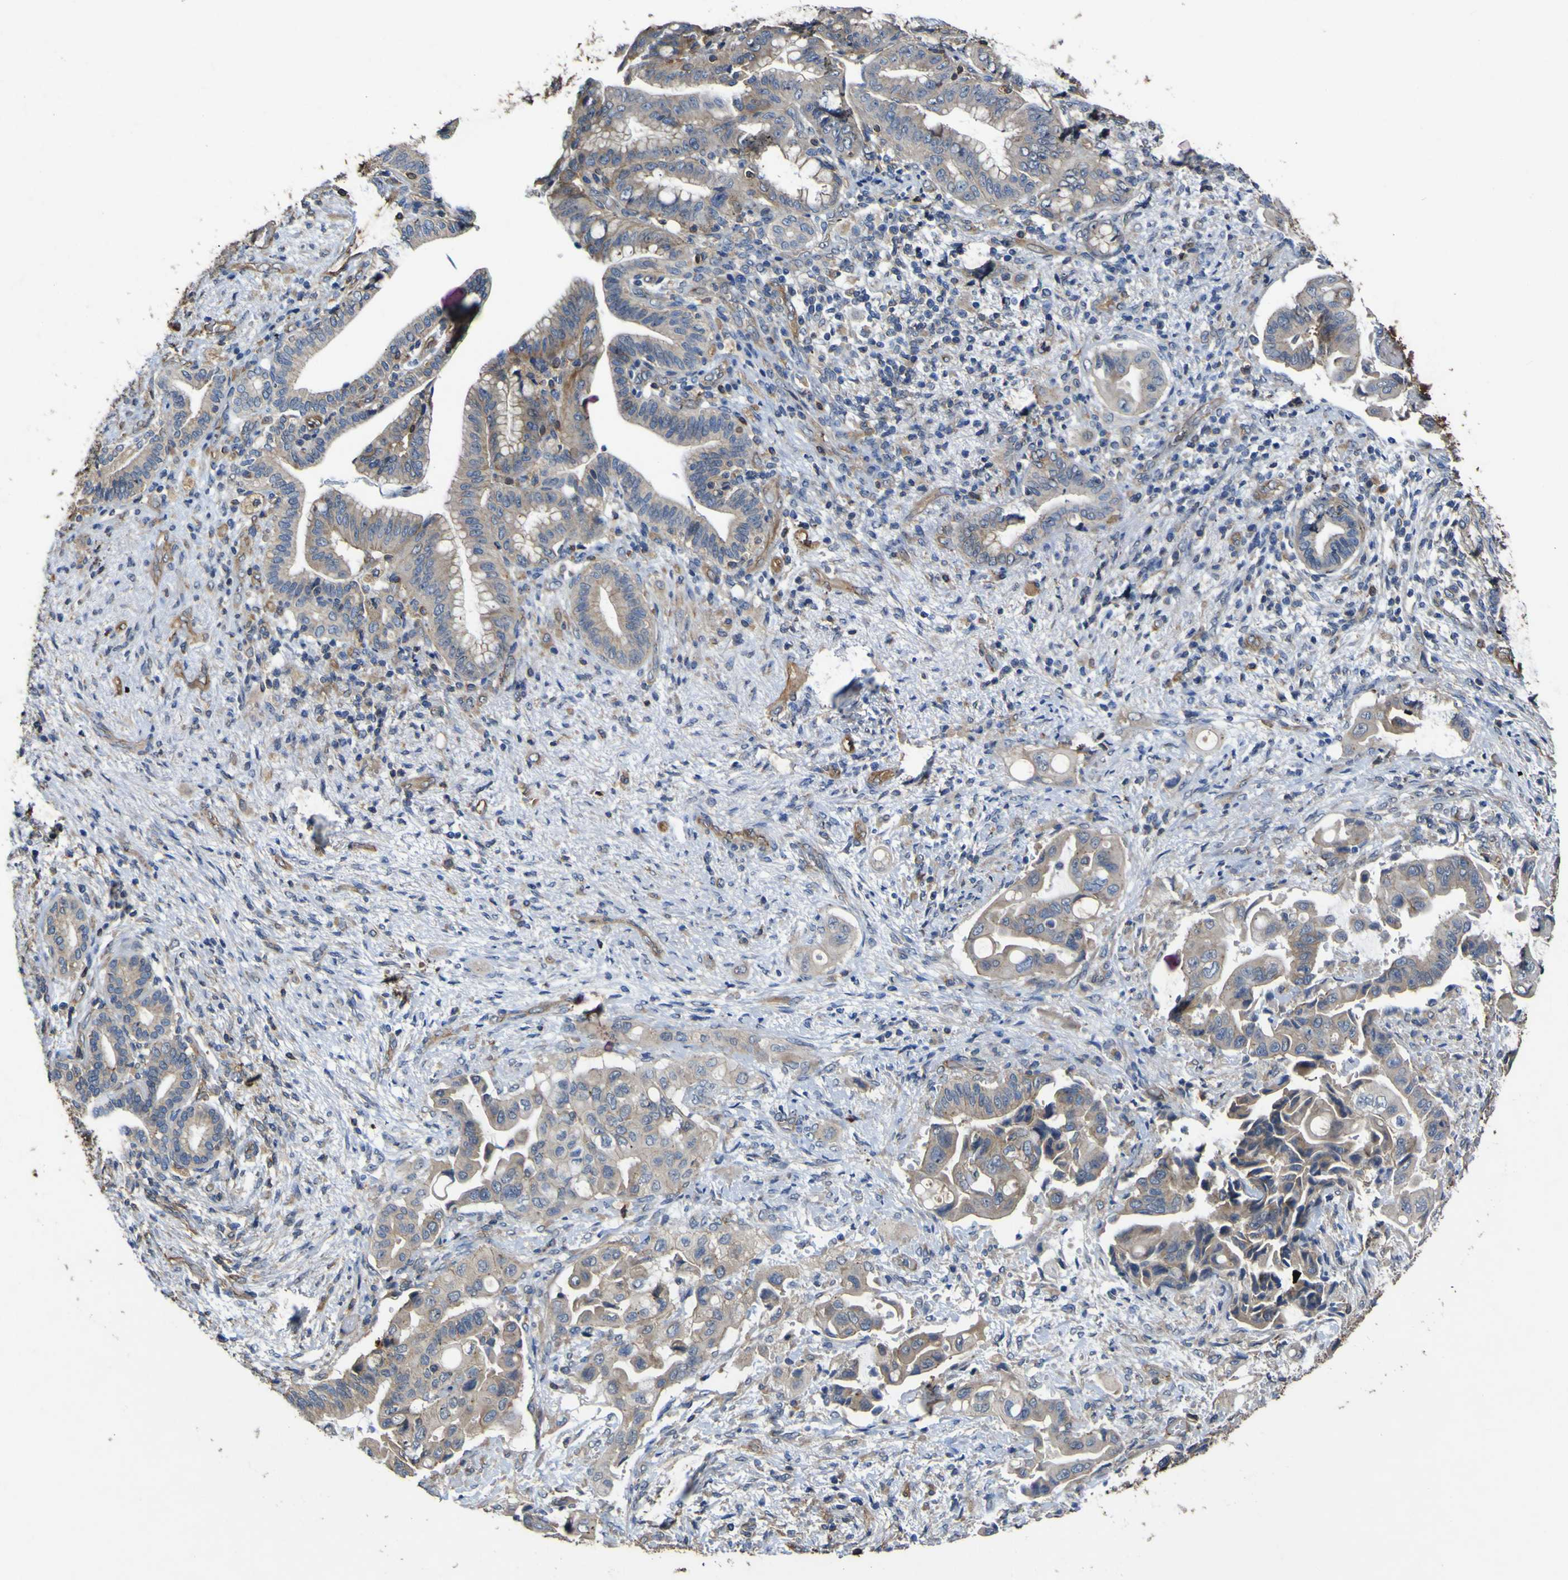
{"staining": {"intensity": "moderate", "quantity": ">75%", "location": "cytoplasmic/membranous"}, "tissue": "liver cancer", "cell_type": "Tumor cells", "image_type": "cancer", "snomed": [{"axis": "morphology", "description": "Cholangiocarcinoma"}, {"axis": "topography", "description": "Liver"}], "caption": "Moderate cytoplasmic/membranous protein expression is identified in approximately >75% of tumor cells in liver cholangiocarcinoma.", "gene": "TNFSF15", "patient": {"sex": "female", "age": 61}}